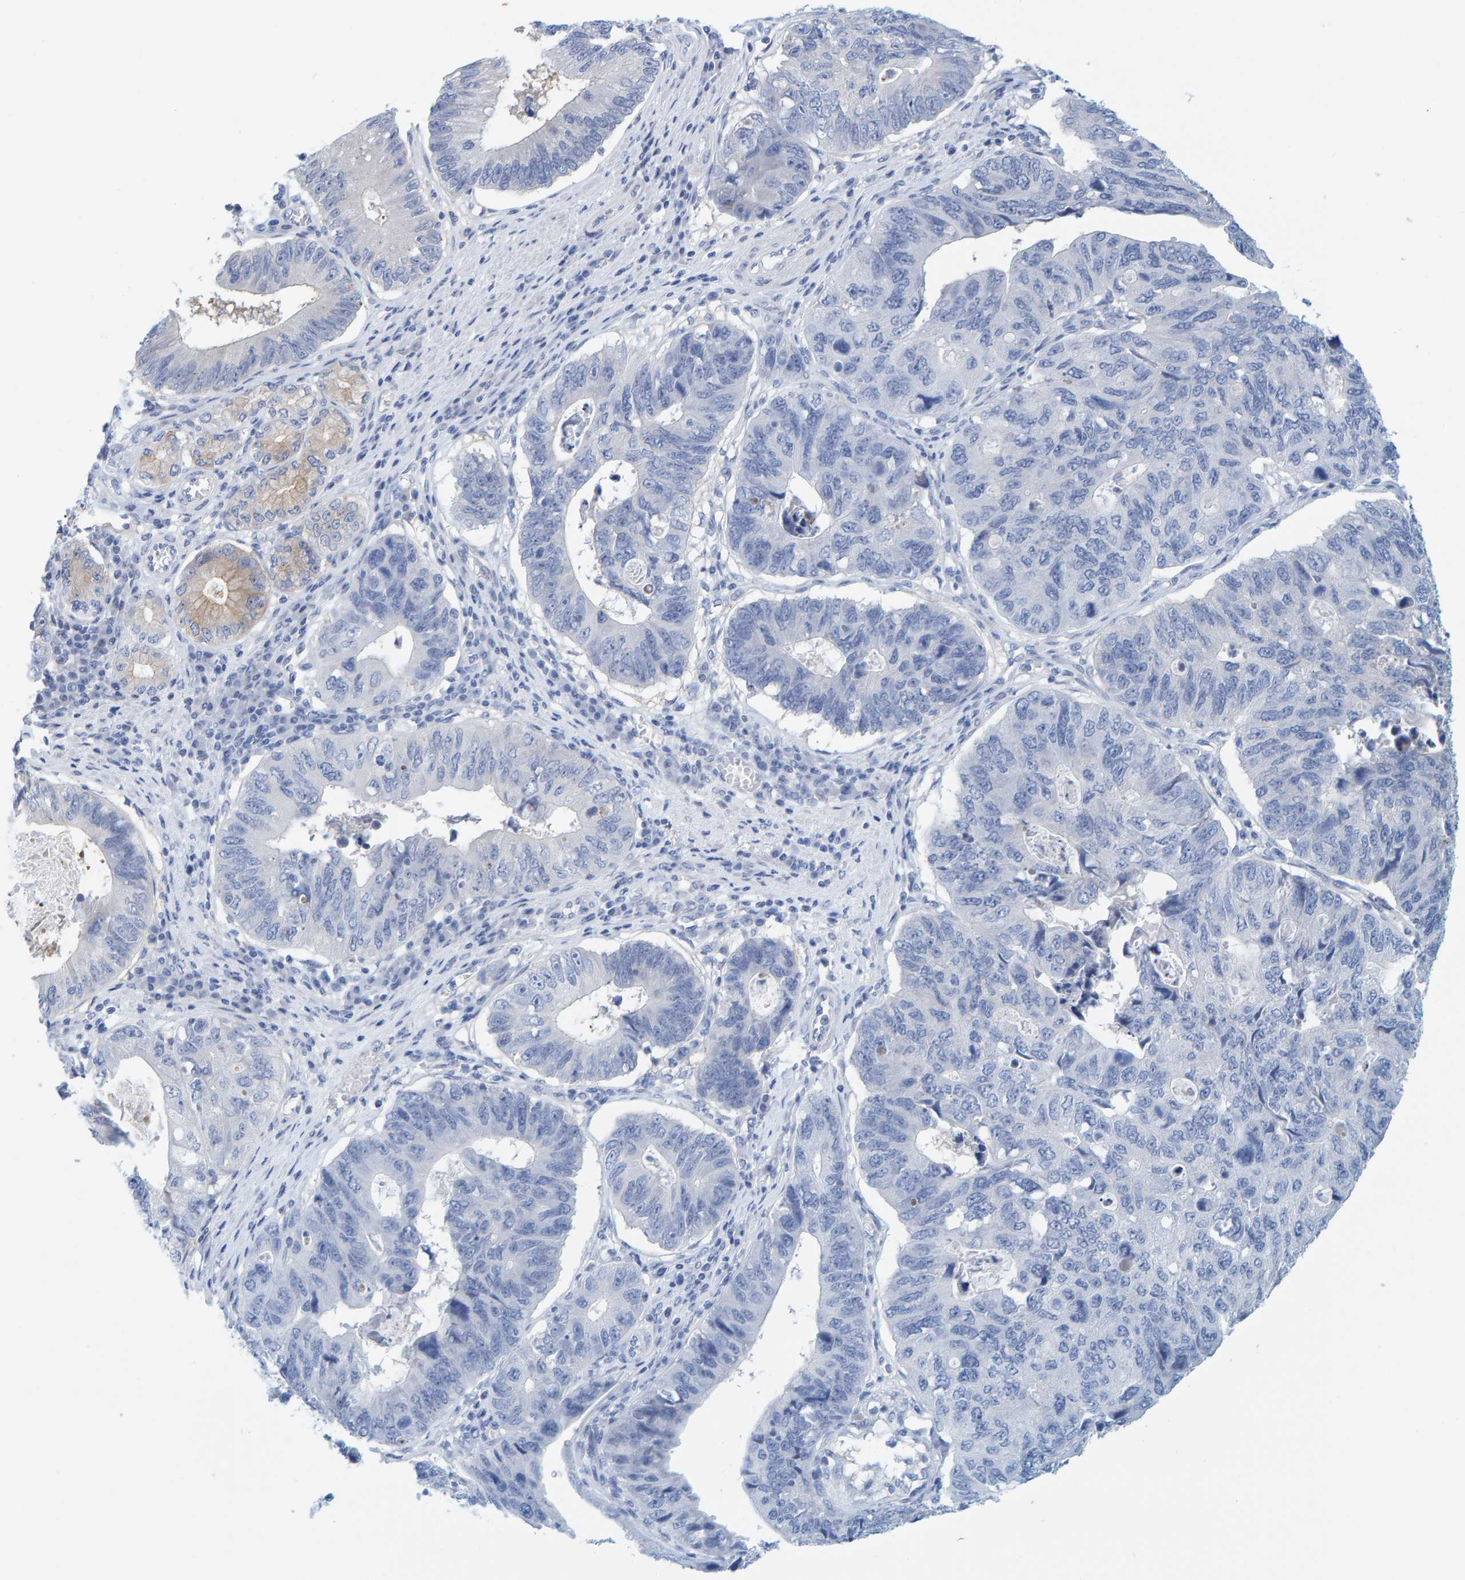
{"staining": {"intensity": "moderate", "quantity": "<25%", "location": "cytoplasmic/membranous"}, "tissue": "stomach cancer", "cell_type": "Tumor cells", "image_type": "cancer", "snomed": [{"axis": "morphology", "description": "Adenocarcinoma, NOS"}, {"axis": "topography", "description": "Stomach"}], "caption": "Moderate cytoplasmic/membranous expression for a protein is present in approximately <25% of tumor cells of stomach cancer (adenocarcinoma) using IHC.", "gene": "KLHL11", "patient": {"sex": "male", "age": 59}}